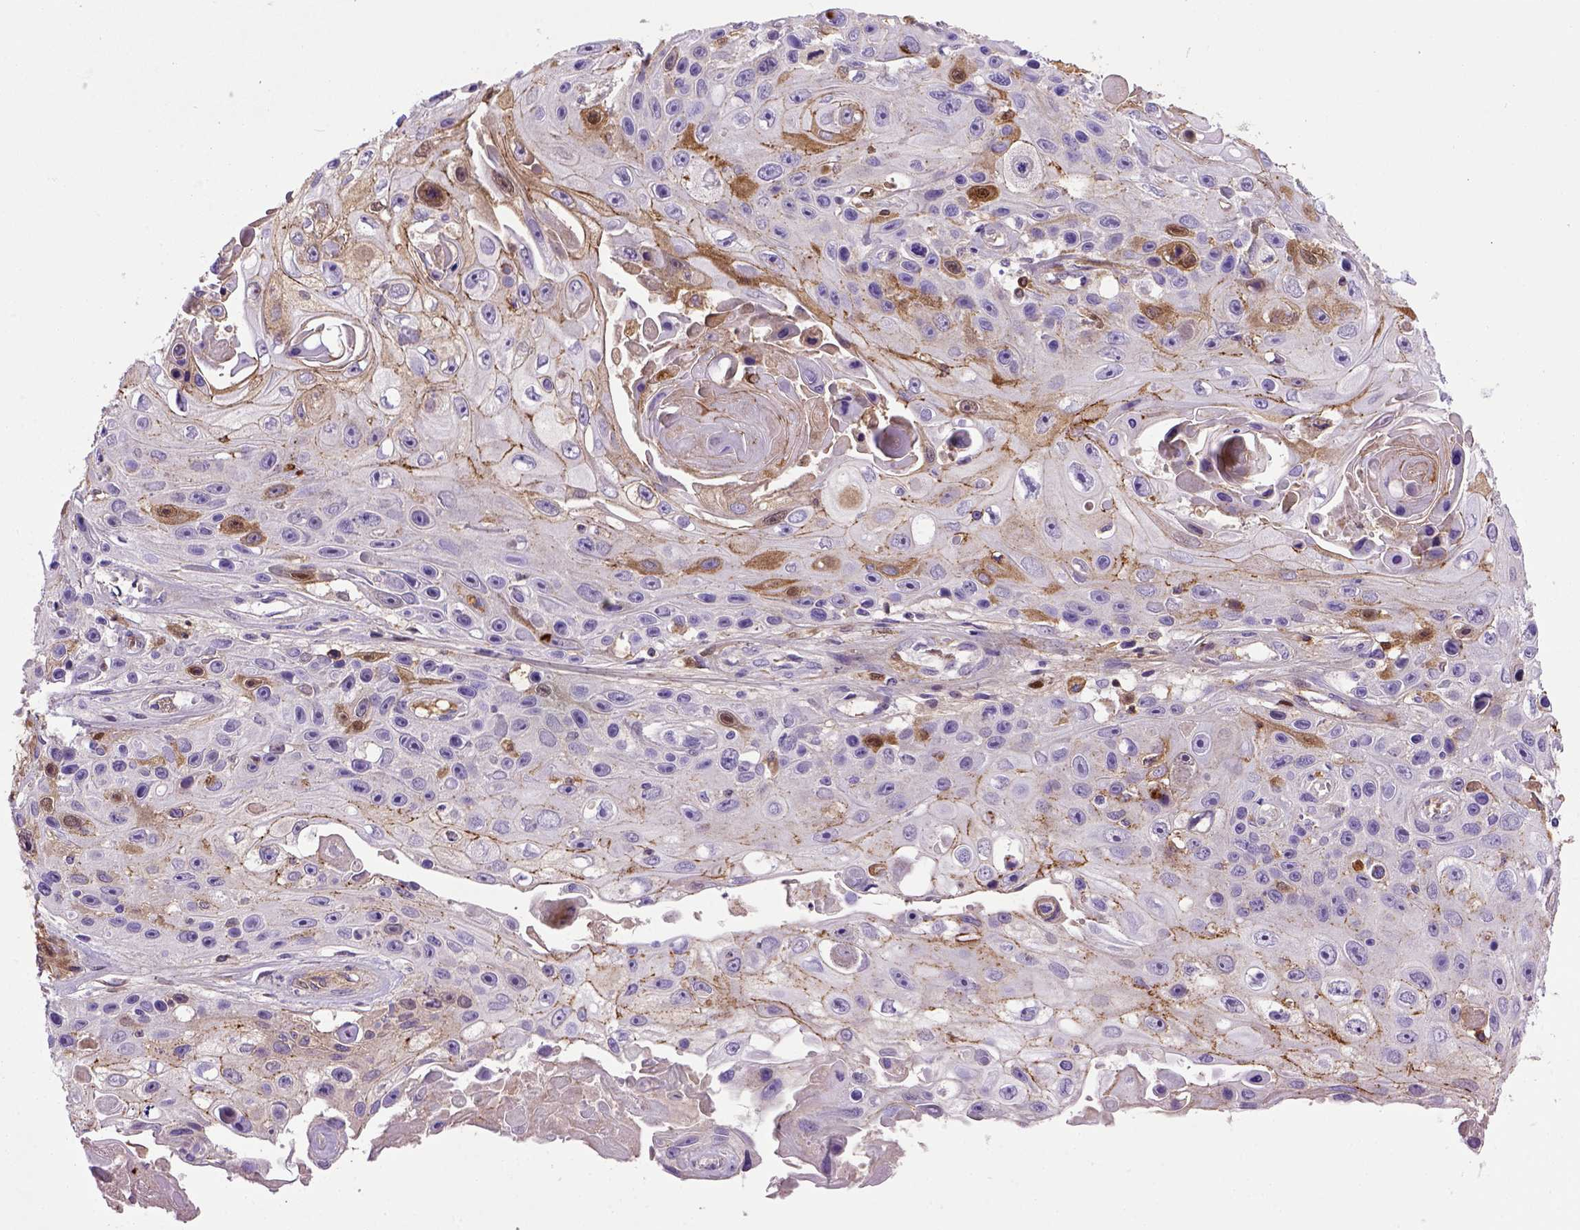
{"staining": {"intensity": "moderate", "quantity": "<25%", "location": "cytoplasmic/membranous"}, "tissue": "skin cancer", "cell_type": "Tumor cells", "image_type": "cancer", "snomed": [{"axis": "morphology", "description": "Squamous cell carcinoma, NOS"}, {"axis": "topography", "description": "Skin"}], "caption": "The image exhibits staining of skin squamous cell carcinoma, revealing moderate cytoplasmic/membranous protein positivity (brown color) within tumor cells.", "gene": "CDH1", "patient": {"sex": "male", "age": 82}}